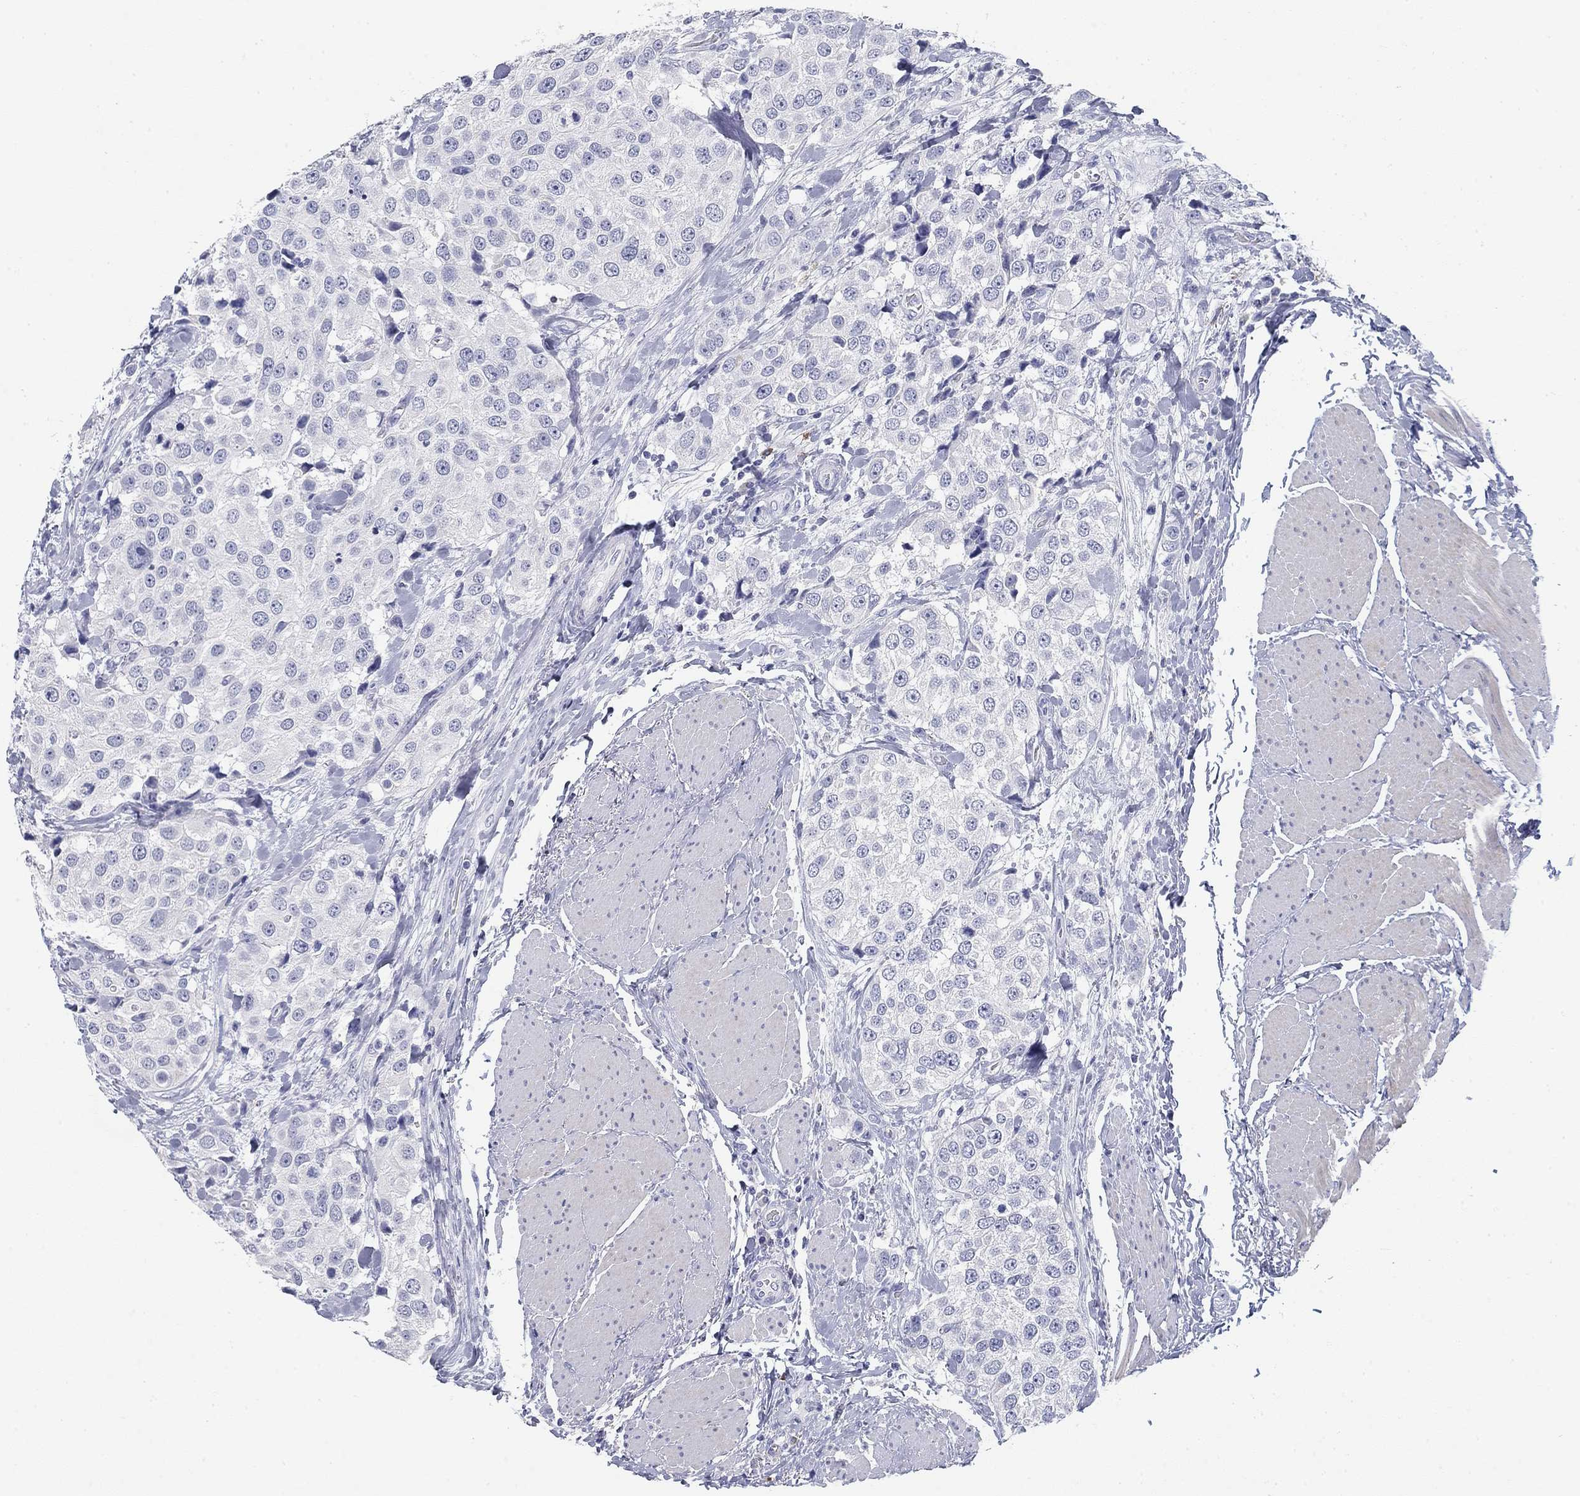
{"staining": {"intensity": "negative", "quantity": "none", "location": "none"}, "tissue": "urothelial cancer", "cell_type": "Tumor cells", "image_type": "cancer", "snomed": [{"axis": "morphology", "description": "Urothelial carcinoma, High grade"}, {"axis": "topography", "description": "Urinary bladder"}], "caption": "Immunohistochemical staining of human high-grade urothelial carcinoma displays no significant staining in tumor cells.", "gene": "CD79B", "patient": {"sex": "female", "age": 64}}